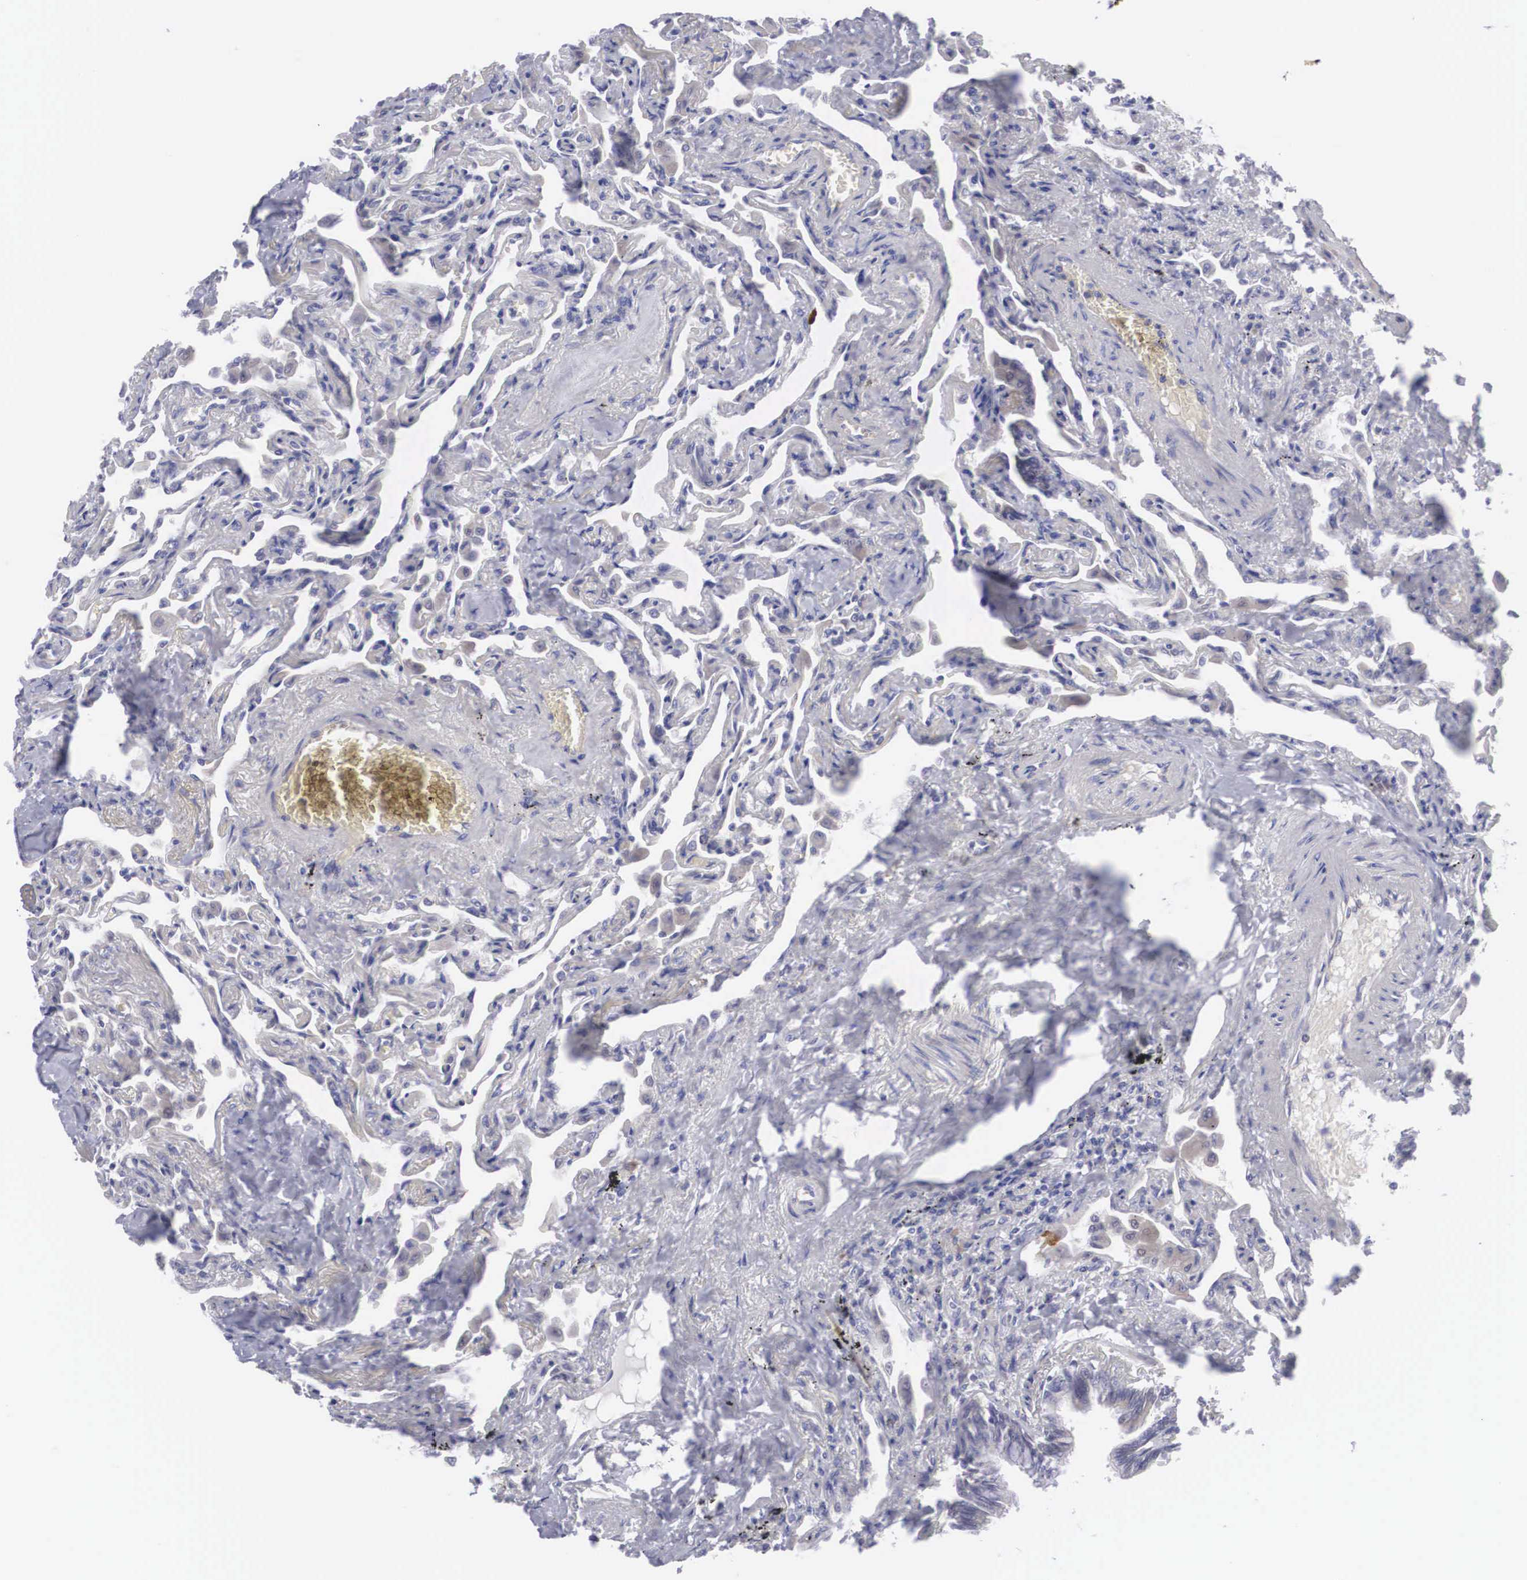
{"staining": {"intensity": "negative", "quantity": "none", "location": "none"}, "tissue": "lung", "cell_type": "Alveolar cells", "image_type": "normal", "snomed": [{"axis": "morphology", "description": "Normal tissue, NOS"}, {"axis": "topography", "description": "Lung"}], "caption": "DAB (3,3'-diaminobenzidine) immunohistochemical staining of unremarkable lung reveals no significant staining in alveolar cells. (DAB (3,3'-diaminobenzidine) IHC with hematoxylin counter stain).", "gene": "SOX11", "patient": {"sex": "male", "age": 73}}